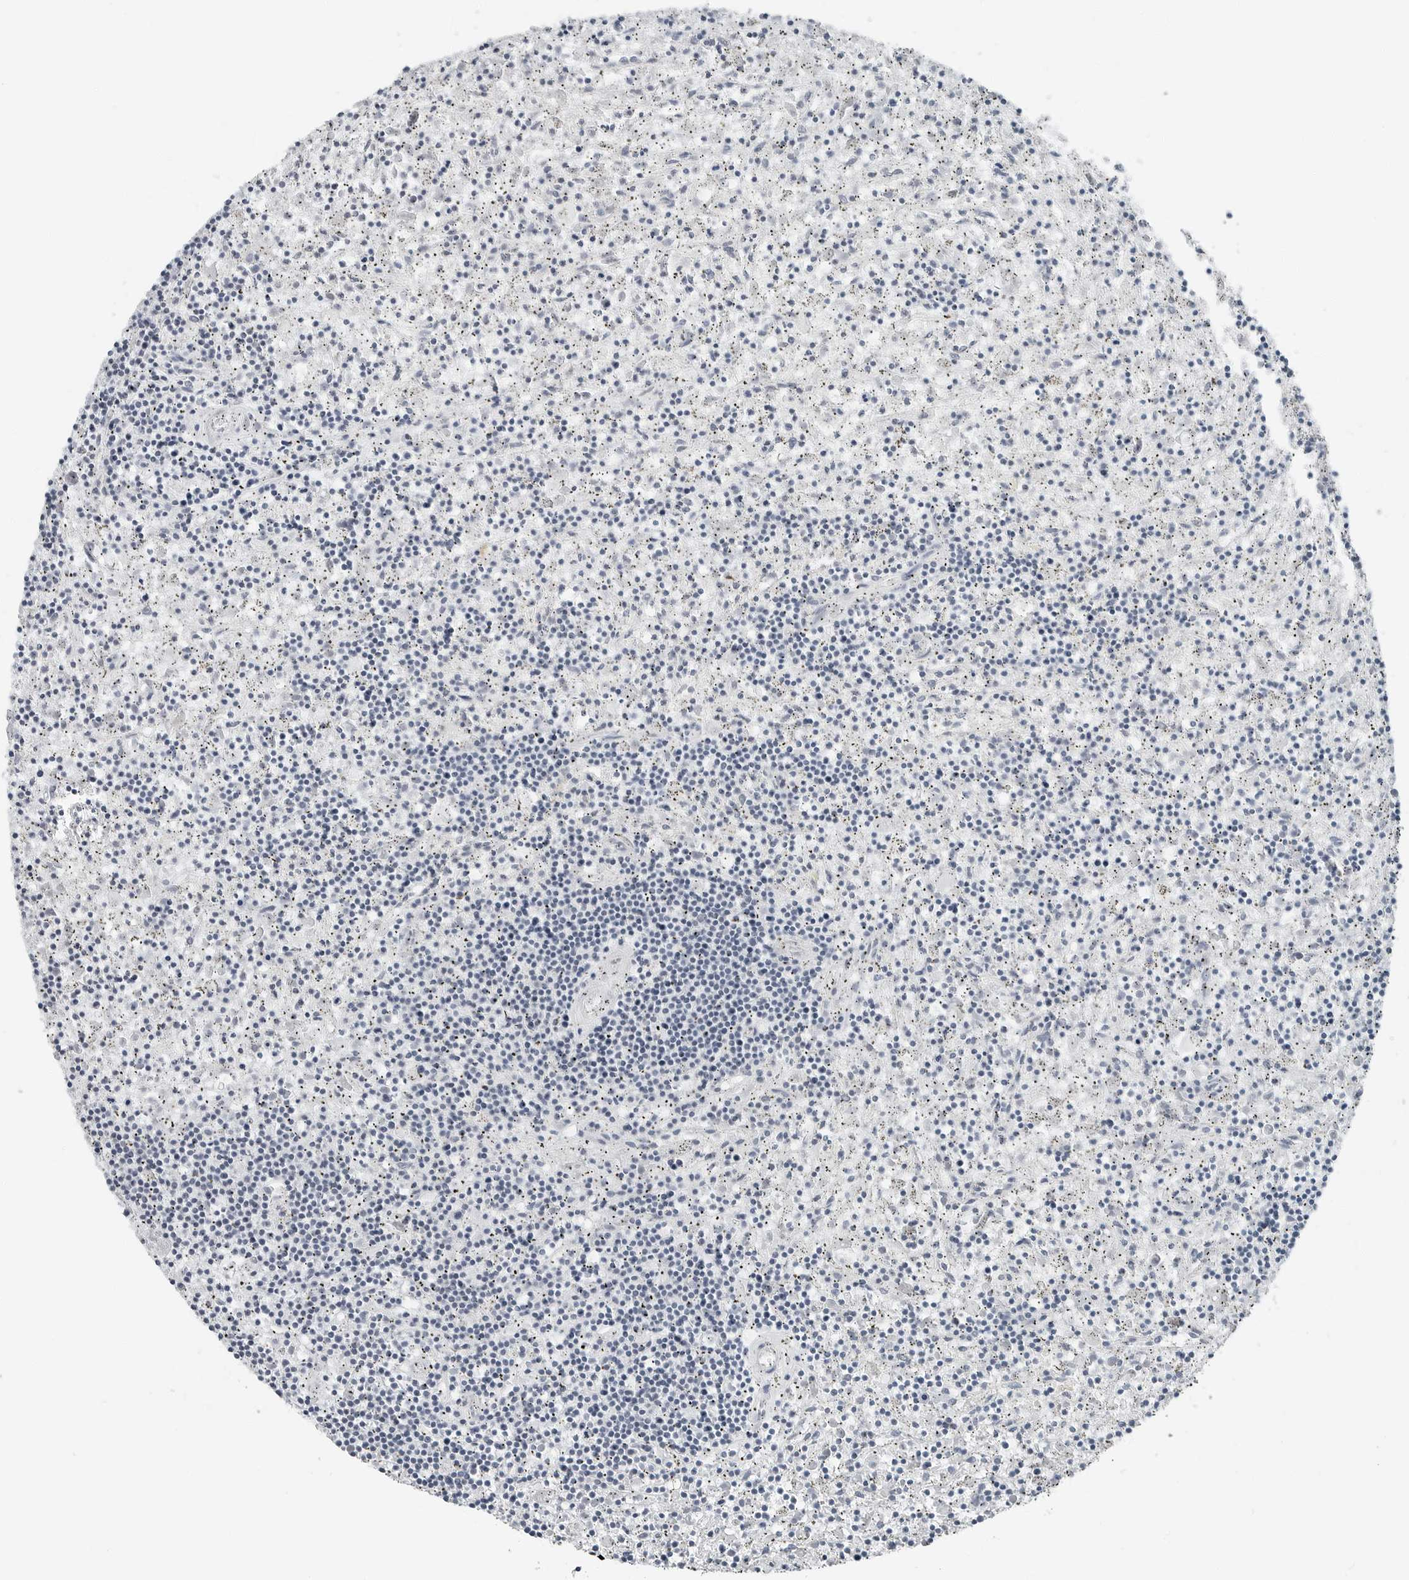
{"staining": {"intensity": "negative", "quantity": "none", "location": "none"}, "tissue": "lymphoma", "cell_type": "Tumor cells", "image_type": "cancer", "snomed": [{"axis": "morphology", "description": "Malignant lymphoma, non-Hodgkin's type, Low grade"}, {"axis": "topography", "description": "Spleen"}], "caption": "Tumor cells are negative for brown protein staining in low-grade malignant lymphoma, non-Hodgkin's type.", "gene": "XIRP1", "patient": {"sex": "male", "age": 76}}